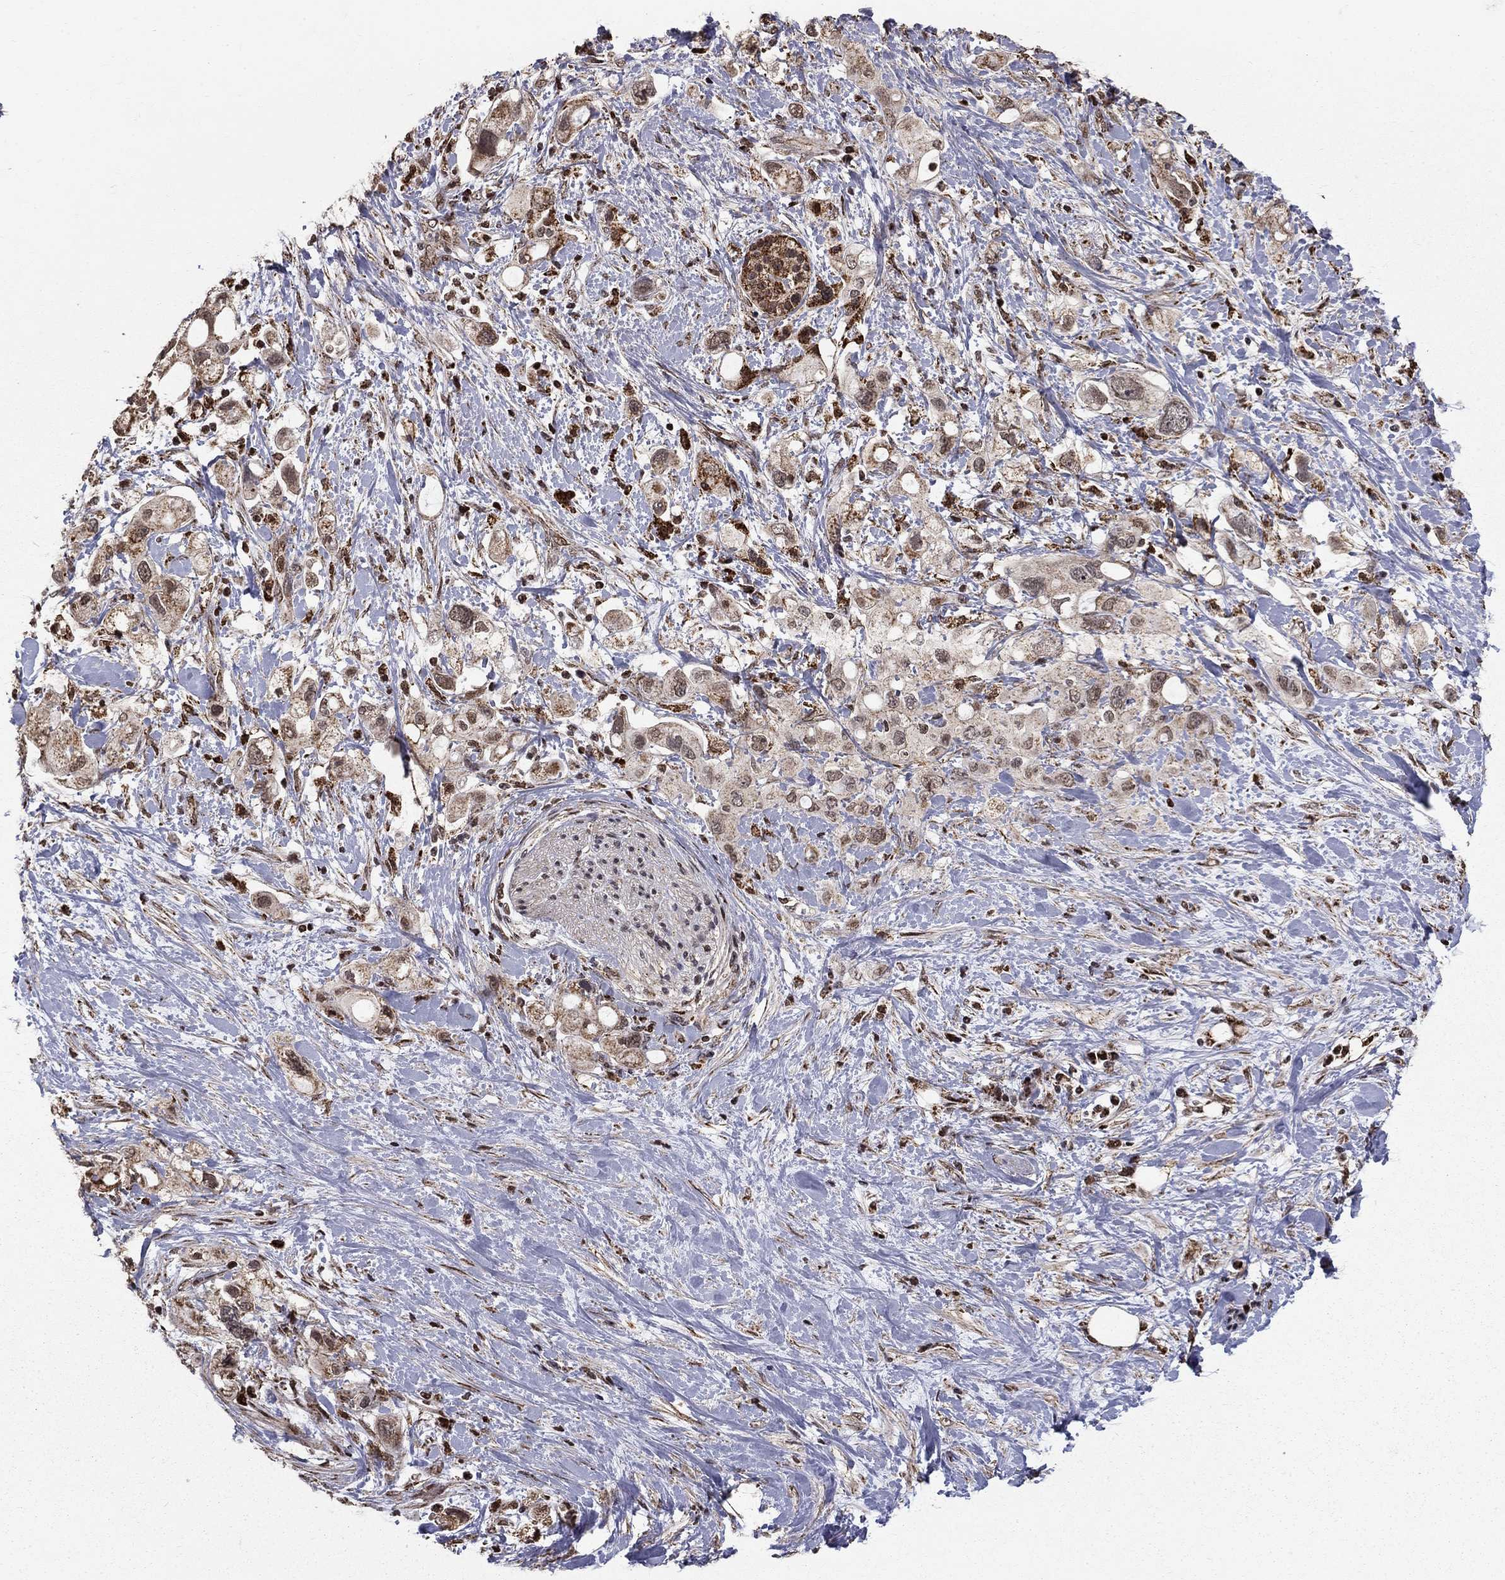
{"staining": {"intensity": "moderate", "quantity": "25%-75%", "location": "cytoplasmic/membranous,nuclear"}, "tissue": "pancreatic cancer", "cell_type": "Tumor cells", "image_type": "cancer", "snomed": [{"axis": "morphology", "description": "Adenocarcinoma, NOS"}, {"axis": "topography", "description": "Pancreas"}], "caption": "Pancreatic cancer (adenocarcinoma) was stained to show a protein in brown. There is medium levels of moderate cytoplasmic/membranous and nuclear expression in about 25%-75% of tumor cells. Immunohistochemistry stains the protein of interest in brown and the nuclei are stained blue.", "gene": "ACOT13", "patient": {"sex": "female", "age": 56}}